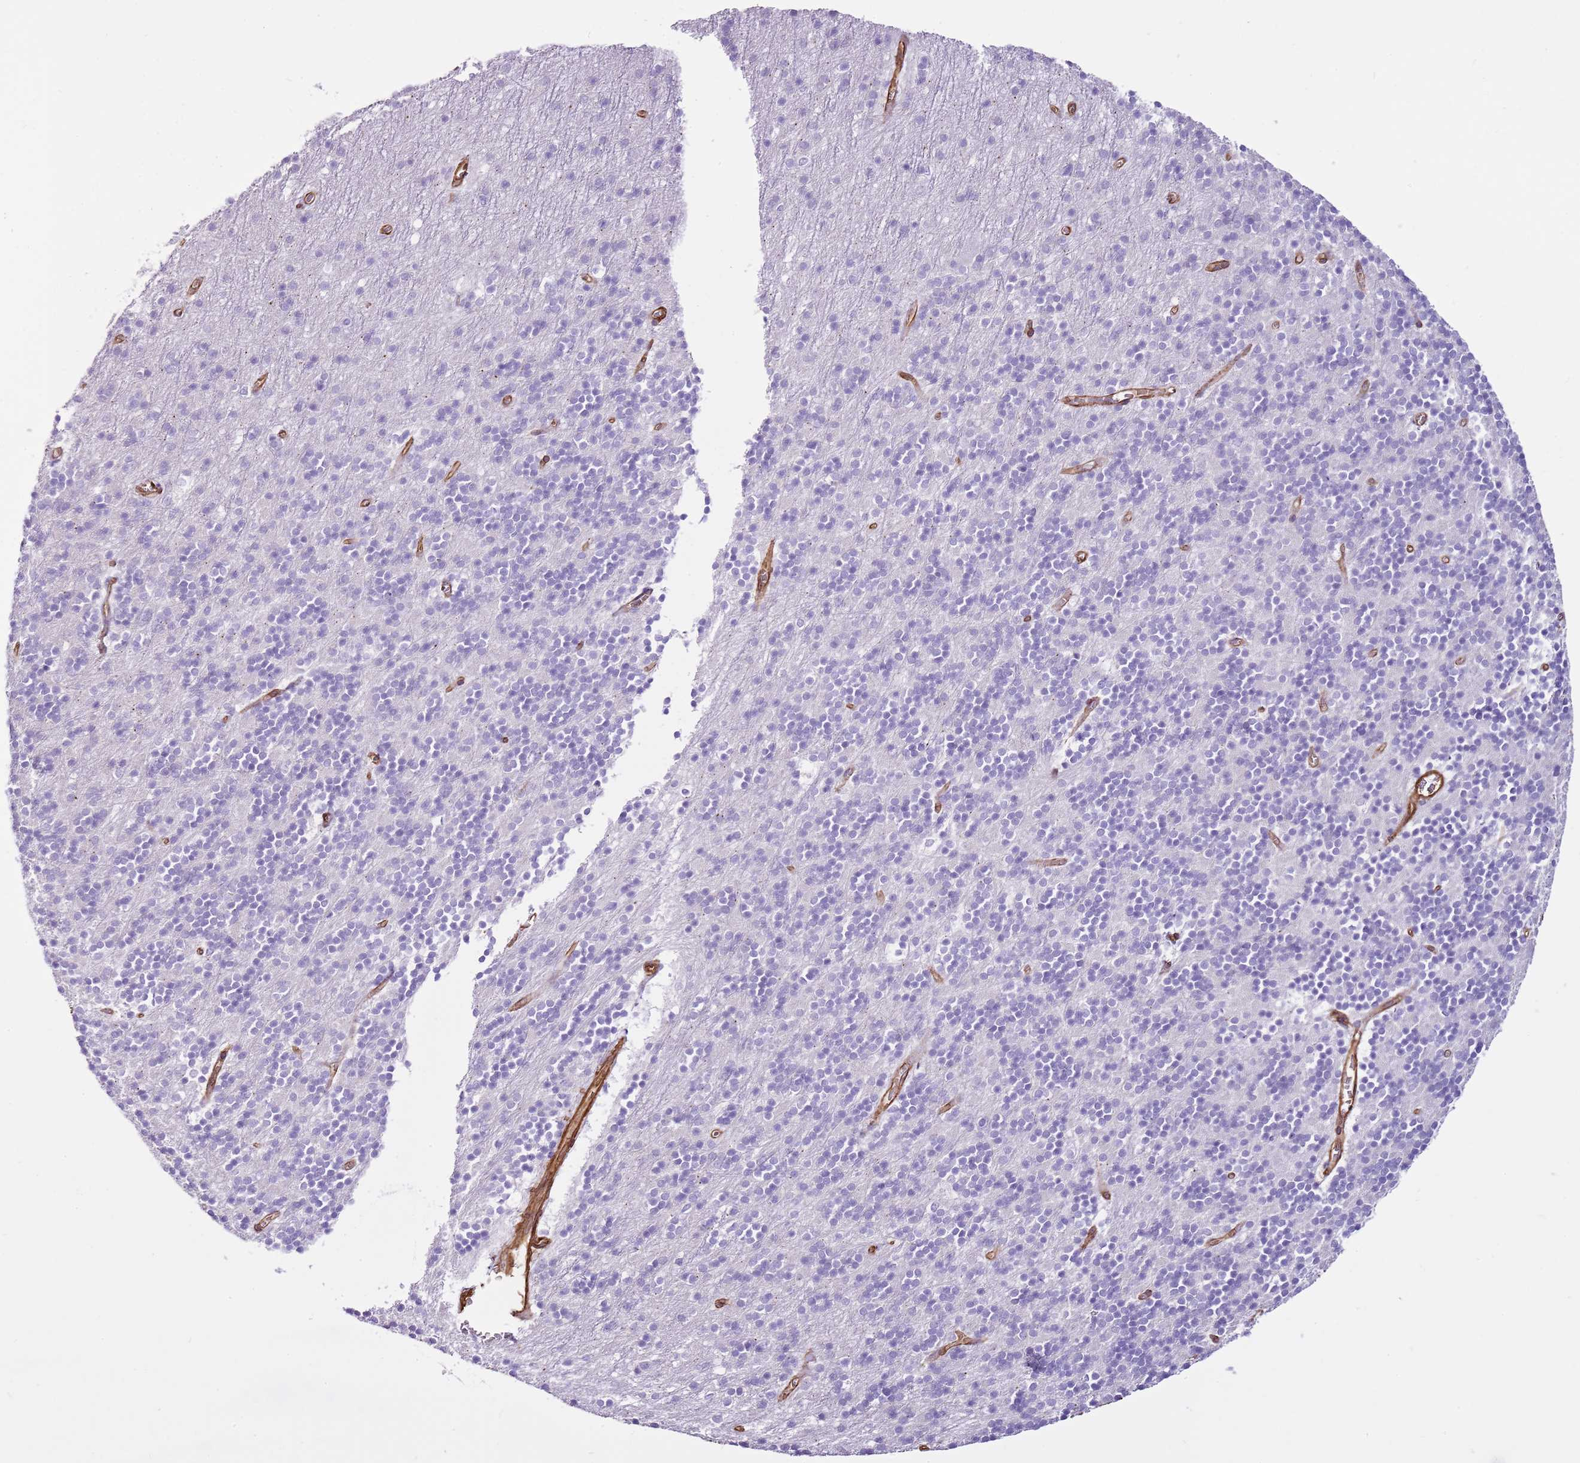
{"staining": {"intensity": "negative", "quantity": "none", "location": "none"}, "tissue": "cerebellum", "cell_type": "Cells in granular layer", "image_type": "normal", "snomed": [{"axis": "morphology", "description": "Normal tissue, NOS"}, {"axis": "topography", "description": "Cerebellum"}], "caption": "This photomicrograph is of normal cerebellum stained with immunohistochemistry to label a protein in brown with the nuclei are counter-stained blue. There is no positivity in cells in granular layer. Nuclei are stained in blue.", "gene": "CTDSPL", "patient": {"sex": "male", "age": 54}}